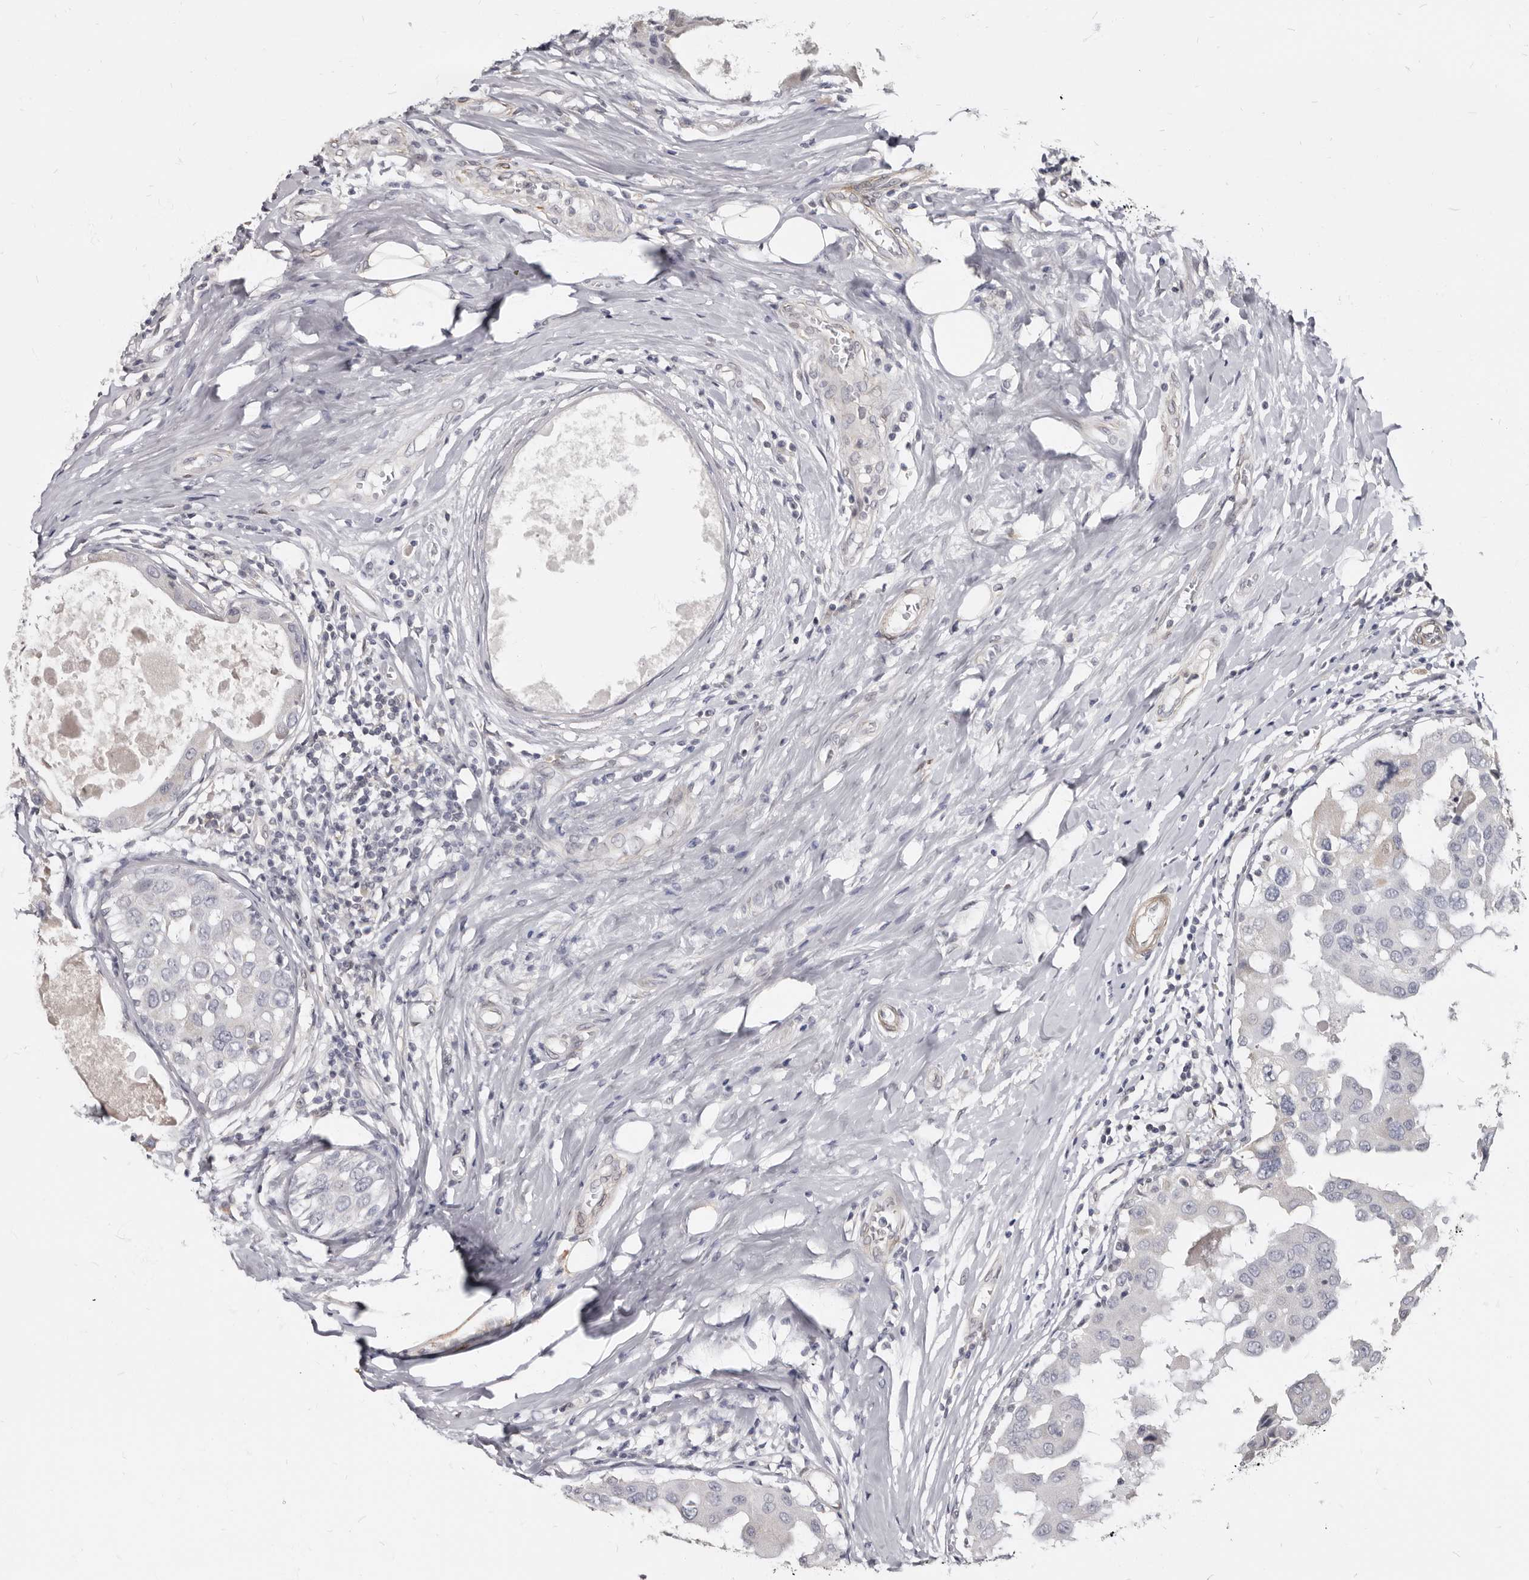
{"staining": {"intensity": "negative", "quantity": "none", "location": "none"}, "tissue": "breast cancer", "cell_type": "Tumor cells", "image_type": "cancer", "snomed": [{"axis": "morphology", "description": "Duct carcinoma"}, {"axis": "topography", "description": "Breast"}], "caption": "Immunohistochemistry (IHC) of breast cancer (infiltrating ductal carcinoma) shows no positivity in tumor cells.", "gene": "MRGPRF", "patient": {"sex": "female", "age": 27}}